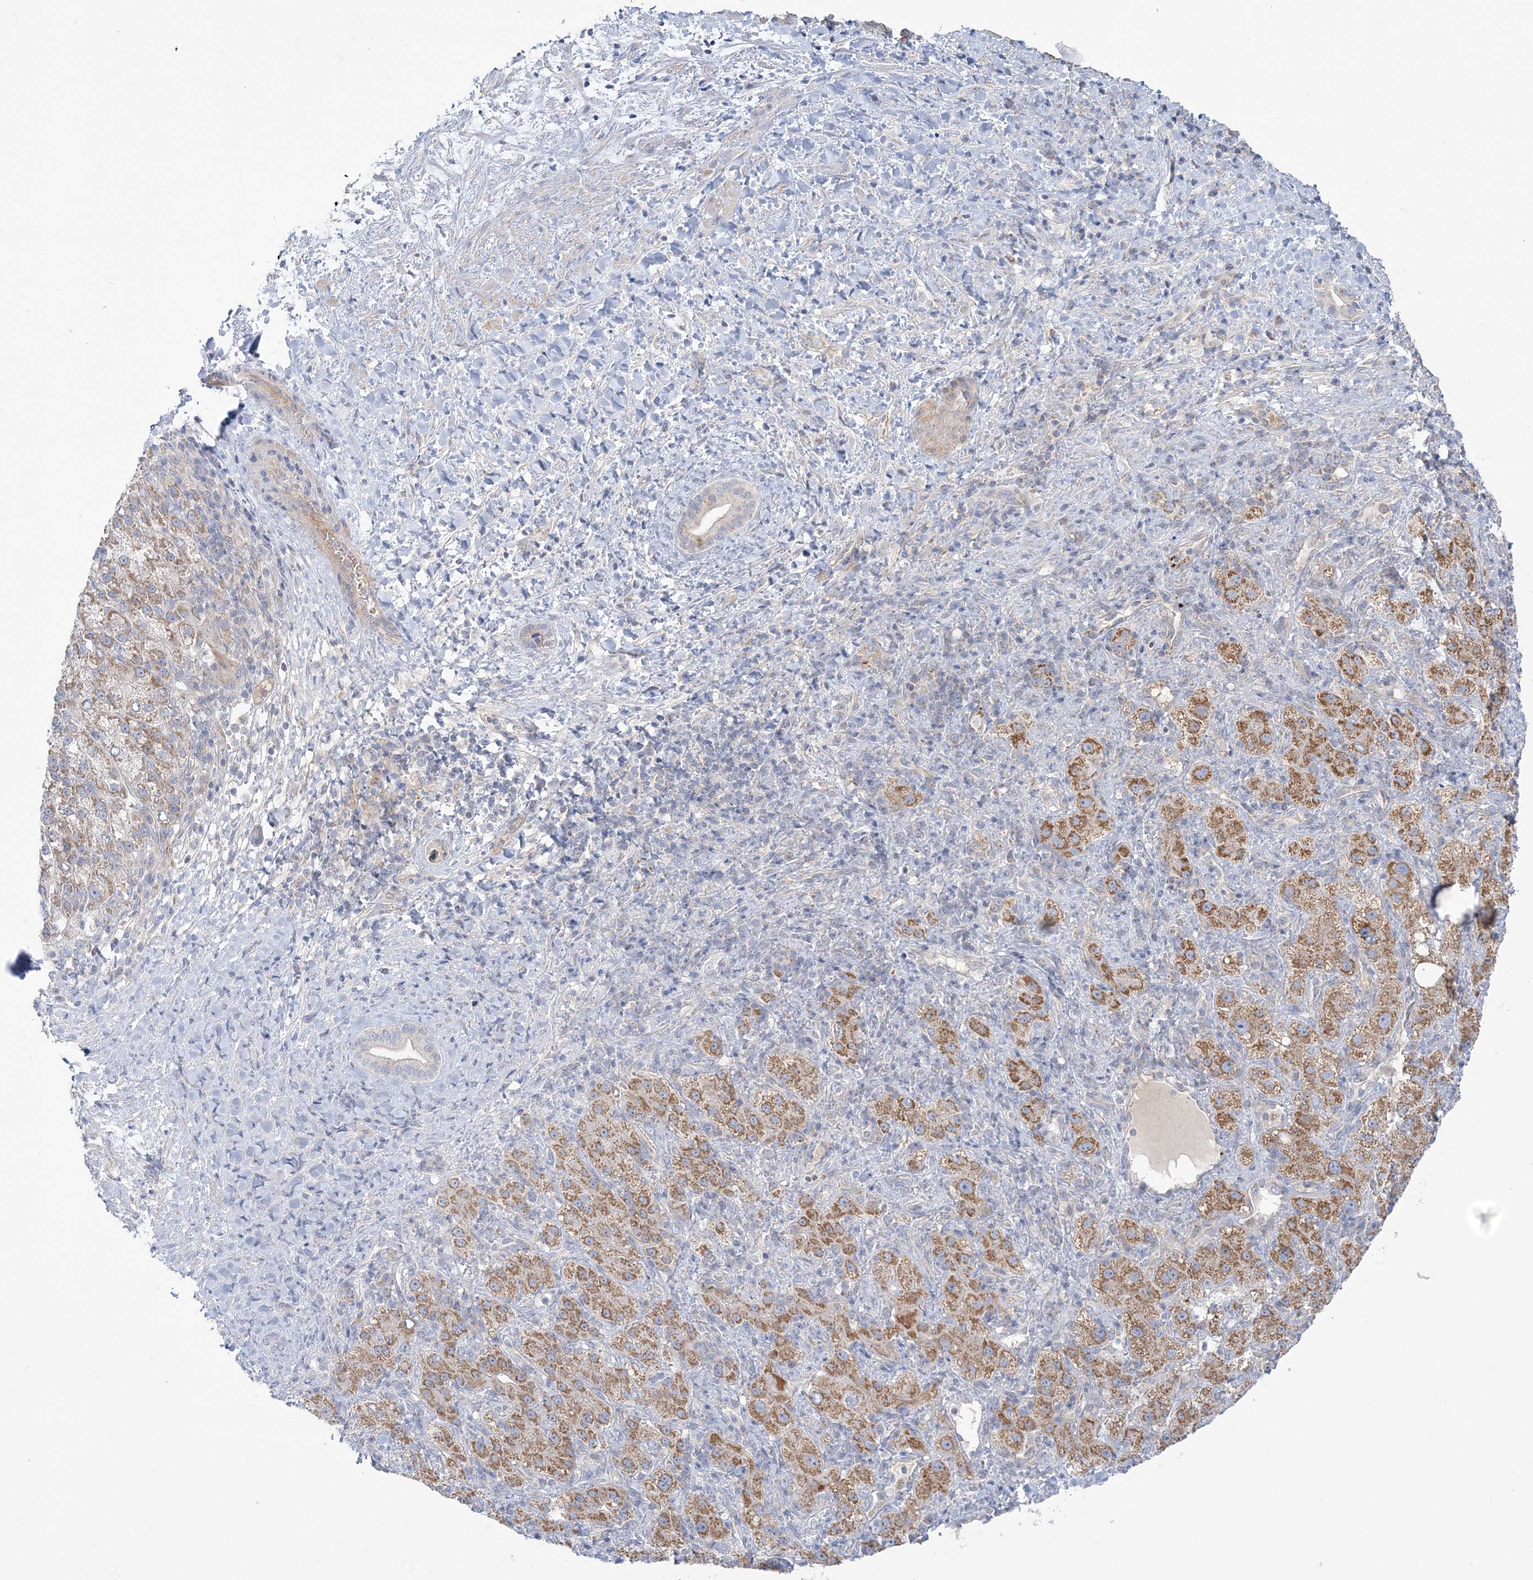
{"staining": {"intensity": "moderate", "quantity": "25%-75%", "location": "cytoplasmic/membranous"}, "tissue": "liver cancer", "cell_type": "Tumor cells", "image_type": "cancer", "snomed": [{"axis": "morphology", "description": "Carcinoma, Hepatocellular, NOS"}, {"axis": "topography", "description": "Liver"}], "caption": "This is a micrograph of IHC staining of liver hepatocellular carcinoma, which shows moderate expression in the cytoplasmic/membranous of tumor cells.", "gene": "SCLT1", "patient": {"sex": "female", "age": 58}}